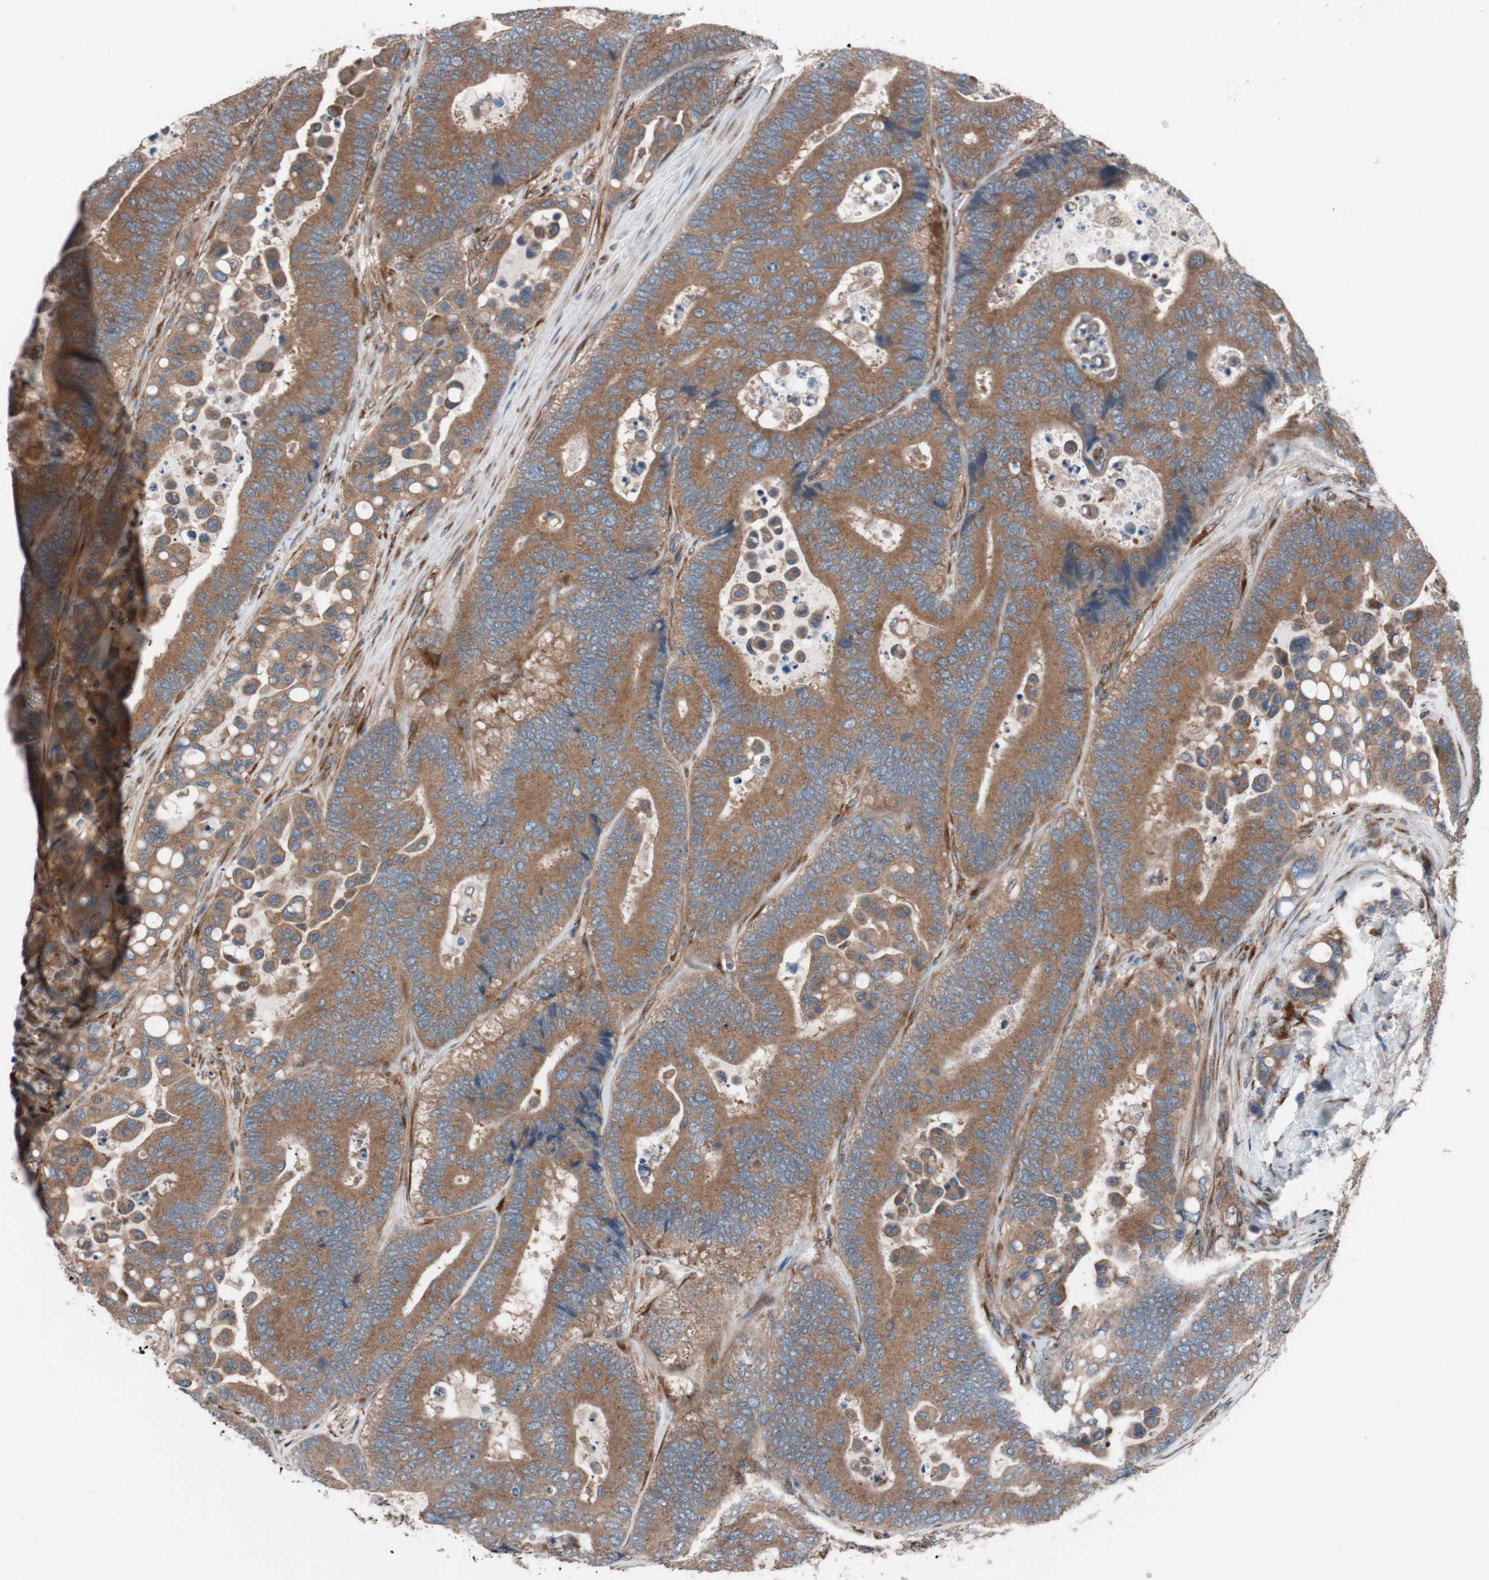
{"staining": {"intensity": "moderate", "quantity": ">75%", "location": "cytoplasmic/membranous"}, "tissue": "colorectal cancer", "cell_type": "Tumor cells", "image_type": "cancer", "snomed": [{"axis": "morphology", "description": "Normal tissue, NOS"}, {"axis": "morphology", "description": "Adenocarcinoma, NOS"}, {"axis": "topography", "description": "Colon"}], "caption": "Human colorectal cancer (adenocarcinoma) stained for a protein (brown) exhibits moderate cytoplasmic/membranous positive positivity in approximately >75% of tumor cells.", "gene": "SEC31A", "patient": {"sex": "male", "age": 82}}